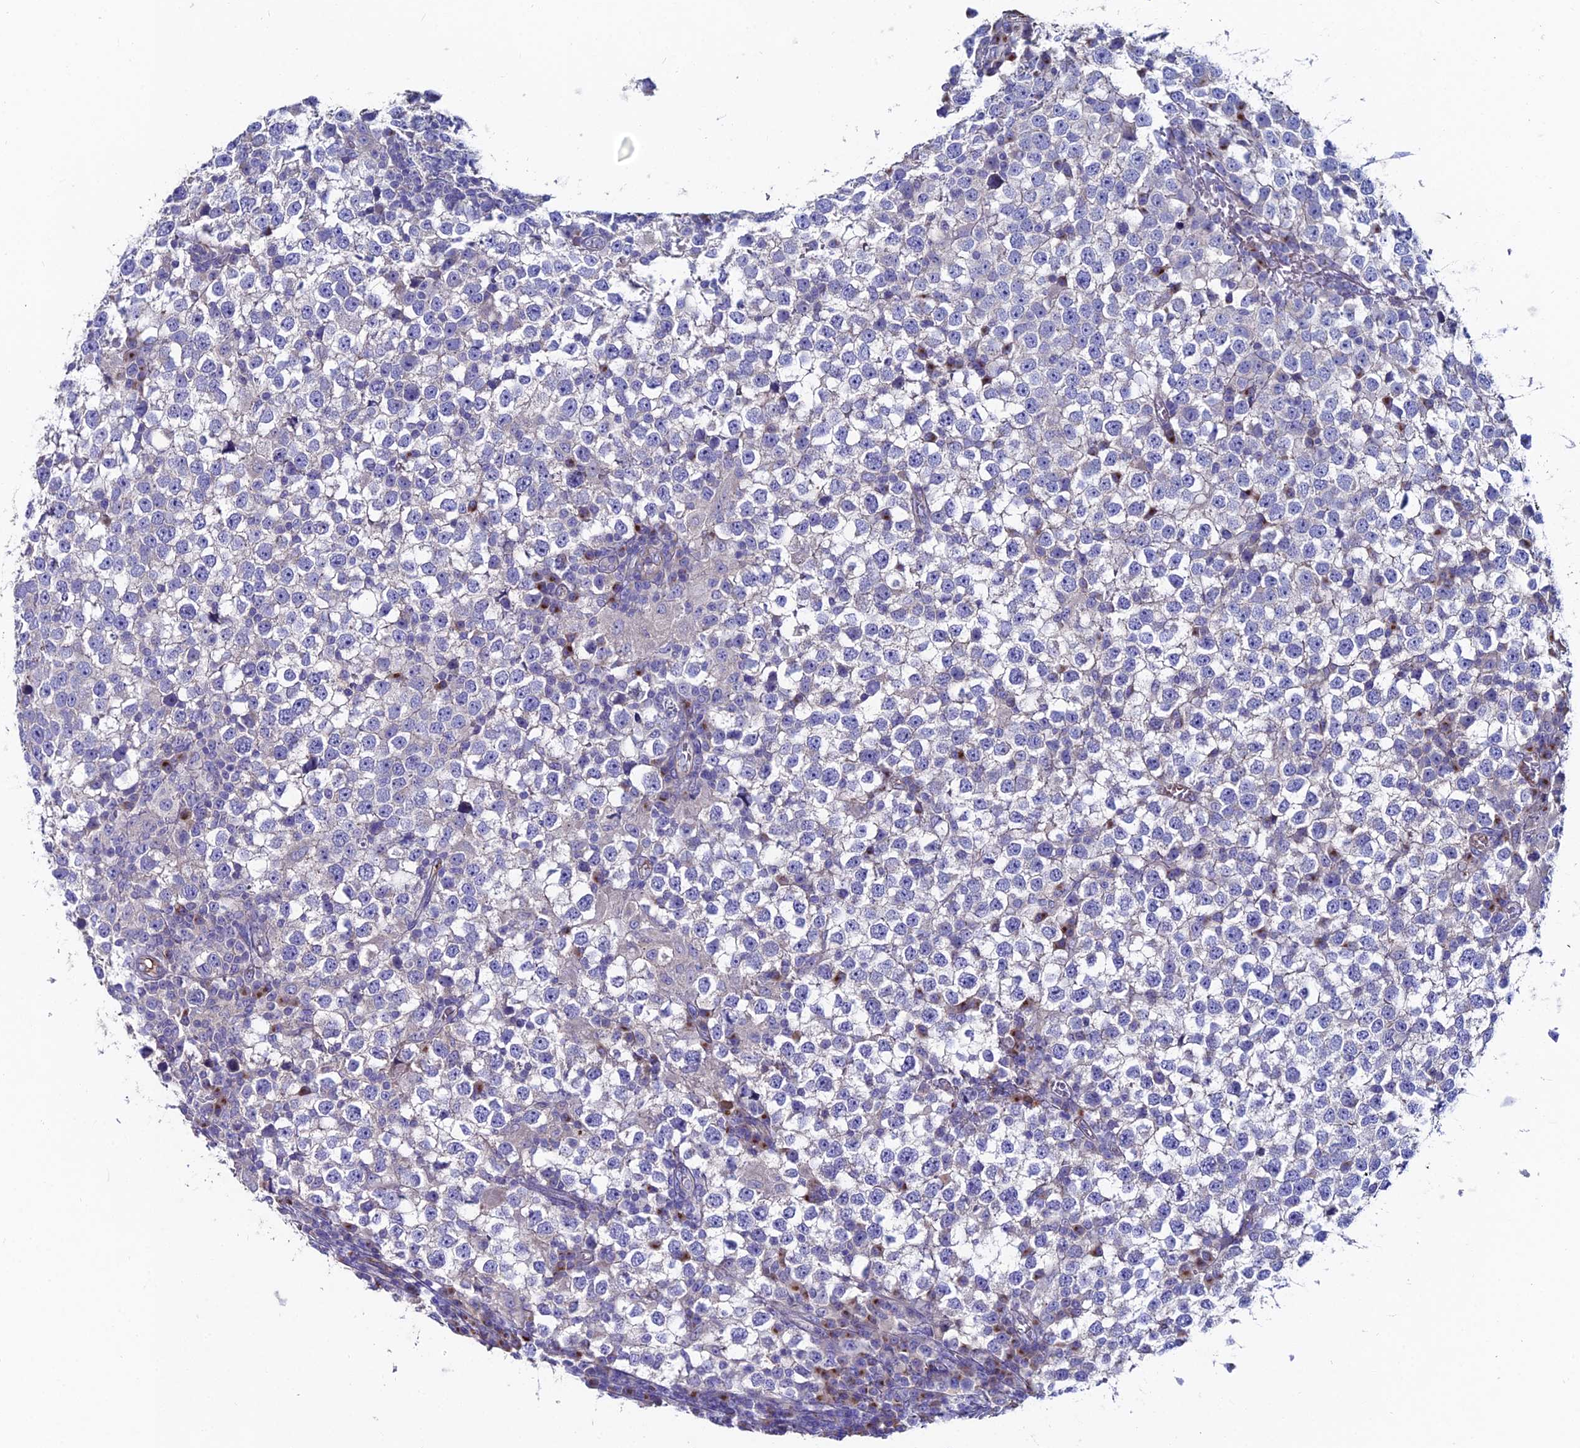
{"staining": {"intensity": "negative", "quantity": "none", "location": "none"}, "tissue": "testis cancer", "cell_type": "Tumor cells", "image_type": "cancer", "snomed": [{"axis": "morphology", "description": "Seminoma, NOS"}, {"axis": "topography", "description": "Testis"}], "caption": "IHC image of human testis cancer (seminoma) stained for a protein (brown), which displays no positivity in tumor cells.", "gene": "SLC25A16", "patient": {"sex": "male", "age": 65}}